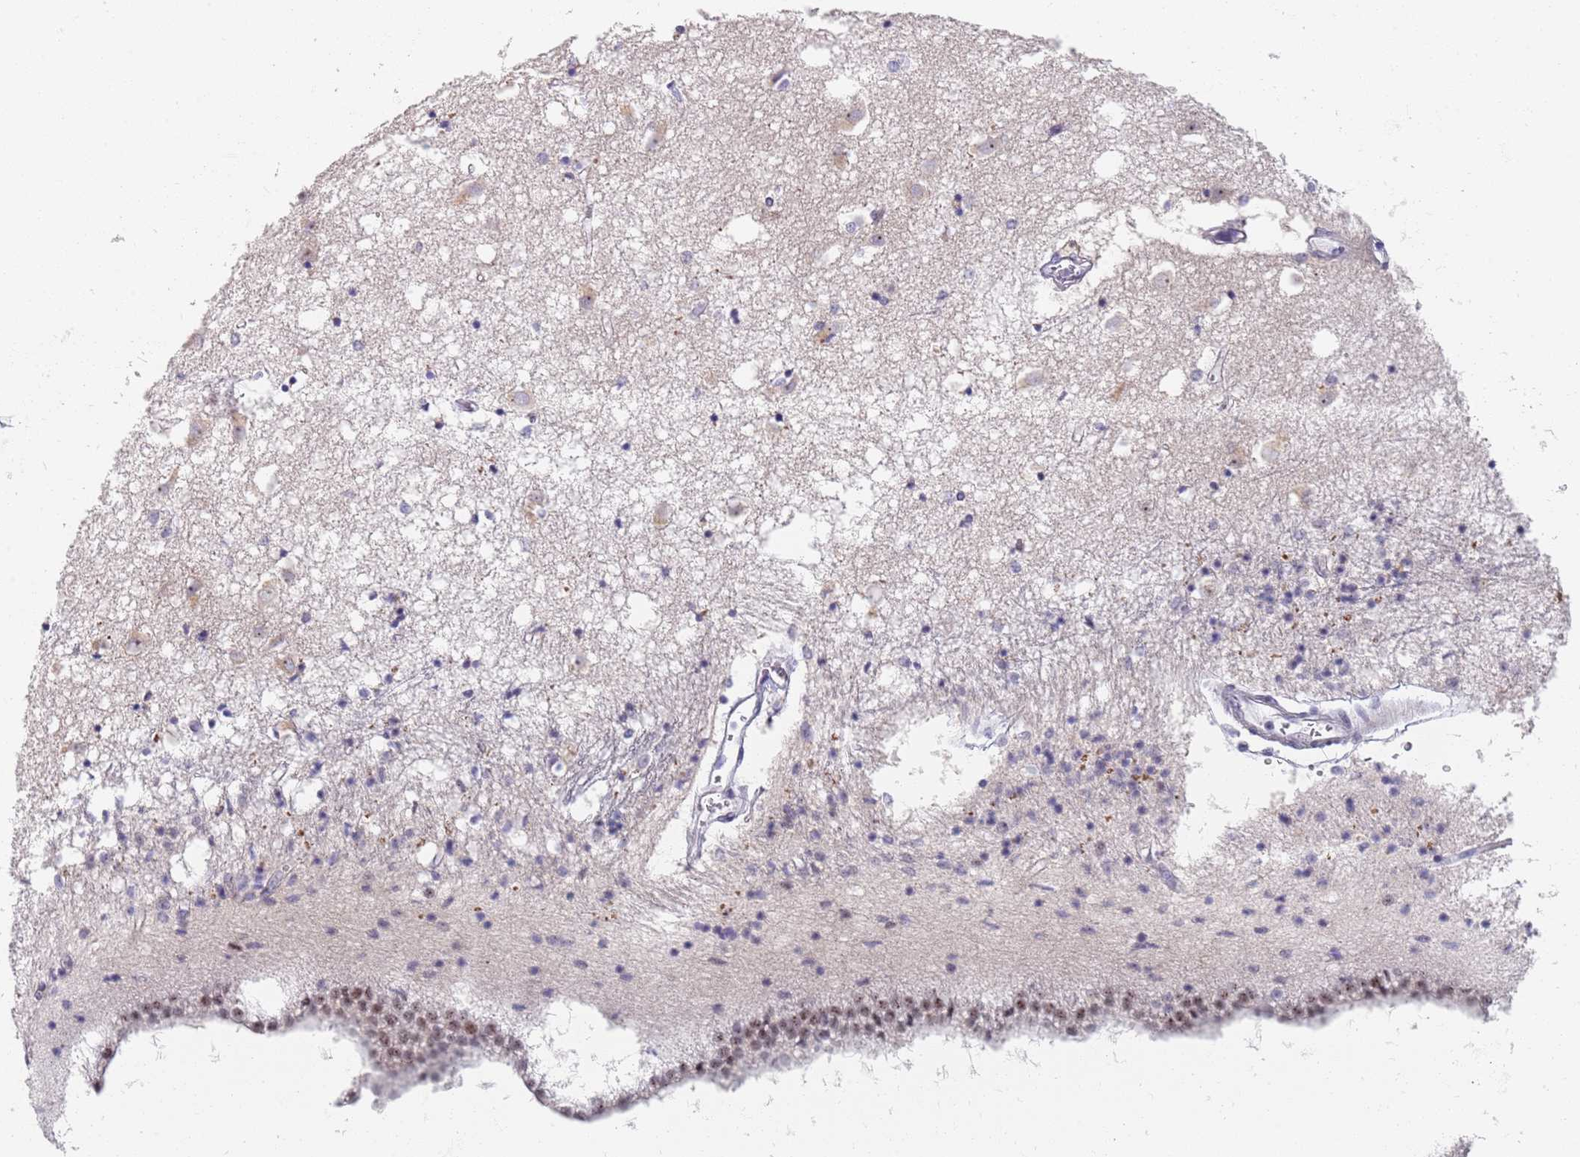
{"staining": {"intensity": "negative", "quantity": "none", "location": "none"}, "tissue": "caudate", "cell_type": "Glial cells", "image_type": "normal", "snomed": [{"axis": "morphology", "description": "Normal tissue, NOS"}, {"axis": "topography", "description": "Lateral ventricle wall"}], "caption": "This is an immunohistochemistry histopathology image of unremarkable caudate. There is no expression in glial cells.", "gene": "PLCL2", "patient": {"sex": "male", "age": 70}}